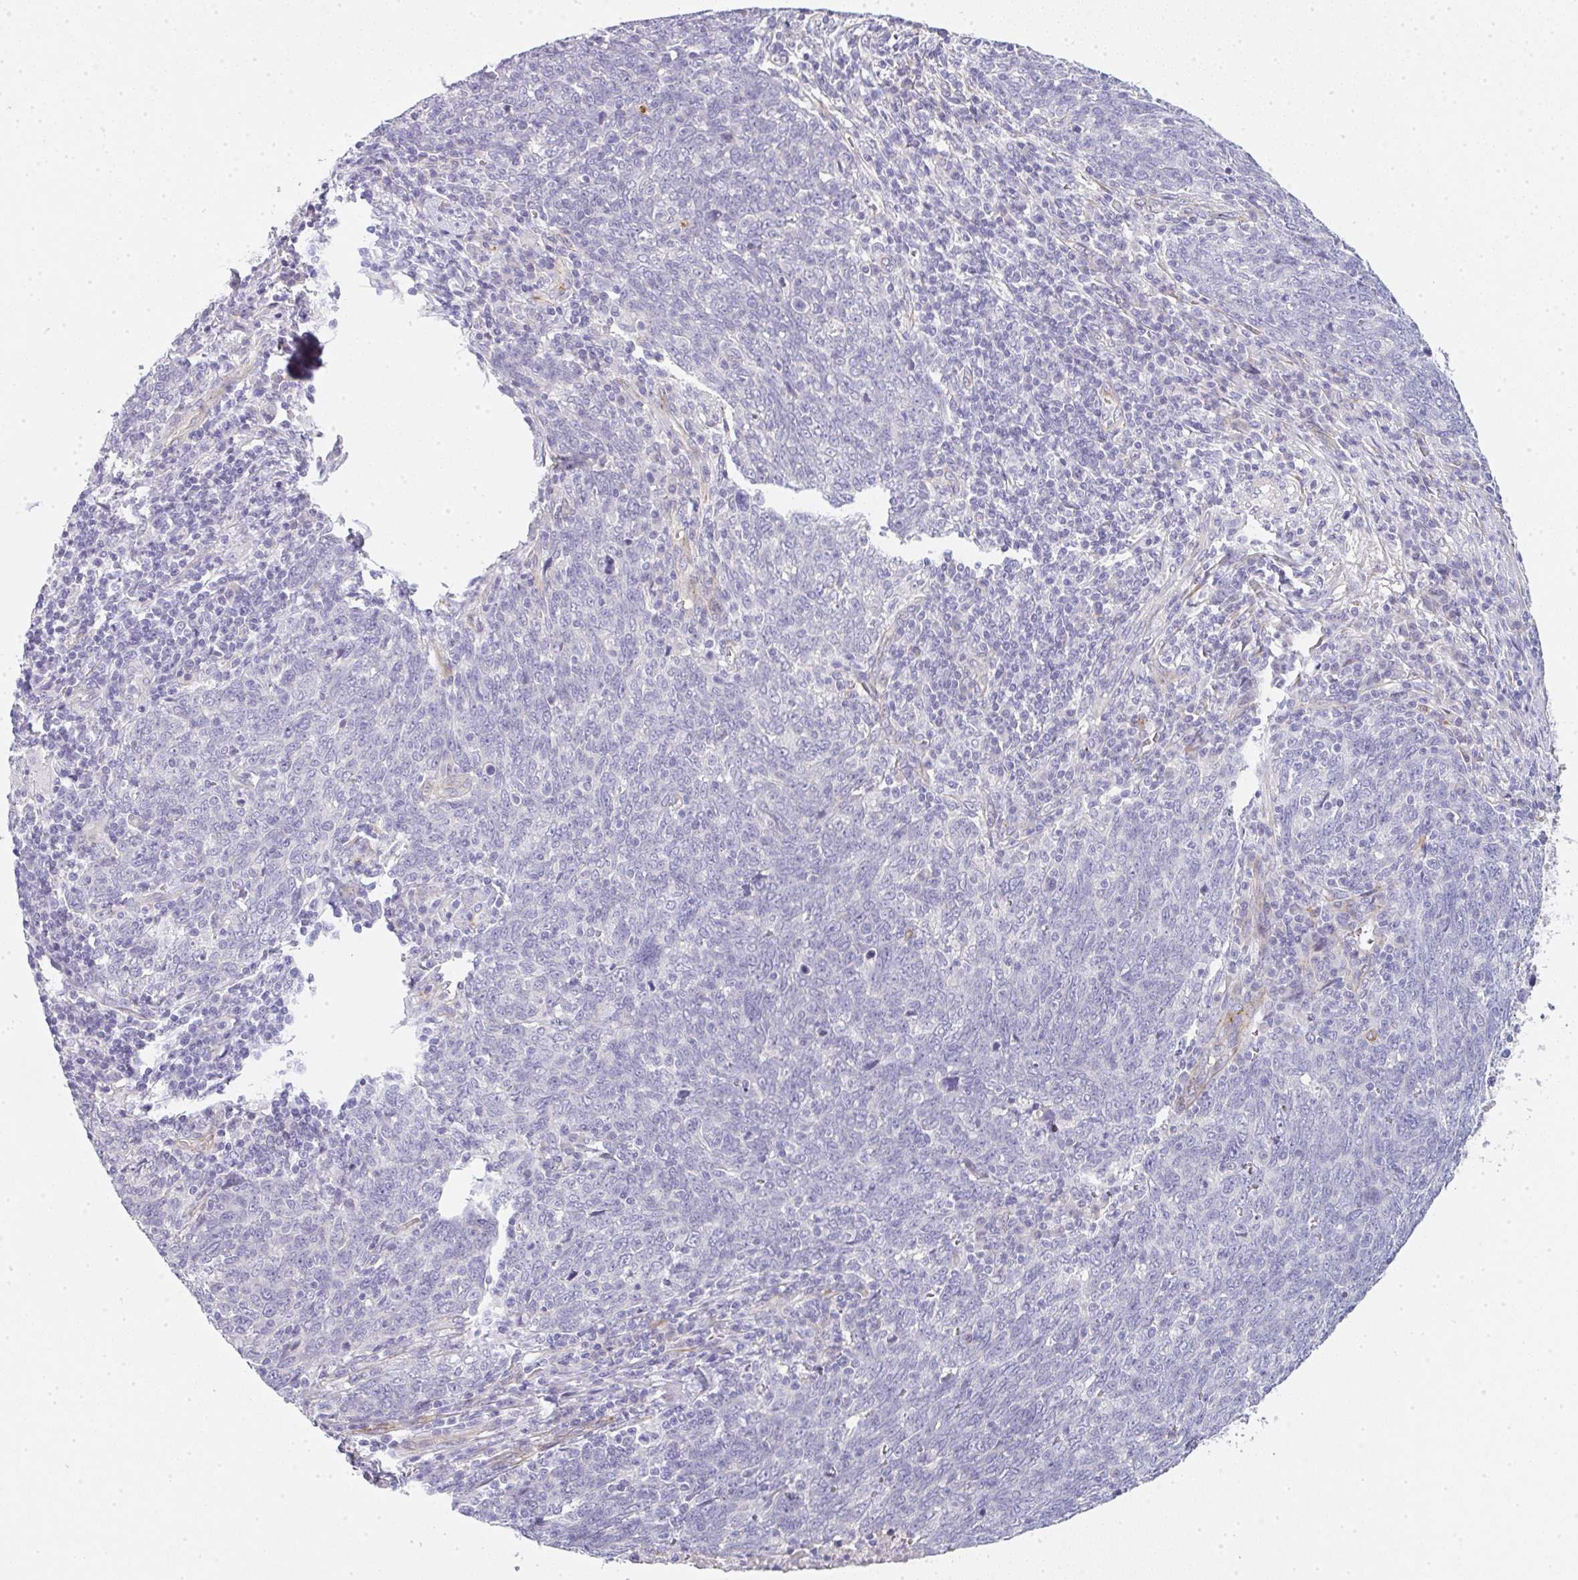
{"staining": {"intensity": "negative", "quantity": "none", "location": "none"}, "tissue": "lung cancer", "cell_type": "Tumor cells", "image_type": "cancer", "snomed": [{"axis": "morphology", "description": "Squamous cell carcinoma, NOS"}, {"axis": "topography", "description": "Lung"}], "caption": "Immunohistochemistry image of neoplastic tissue: squamous cell carcinoma (lung) stained with DAB demonstrates no significant protein expression in tumor cells.", "gene": "LPAR4", "patient": {"sex": "female", "age": 72}}